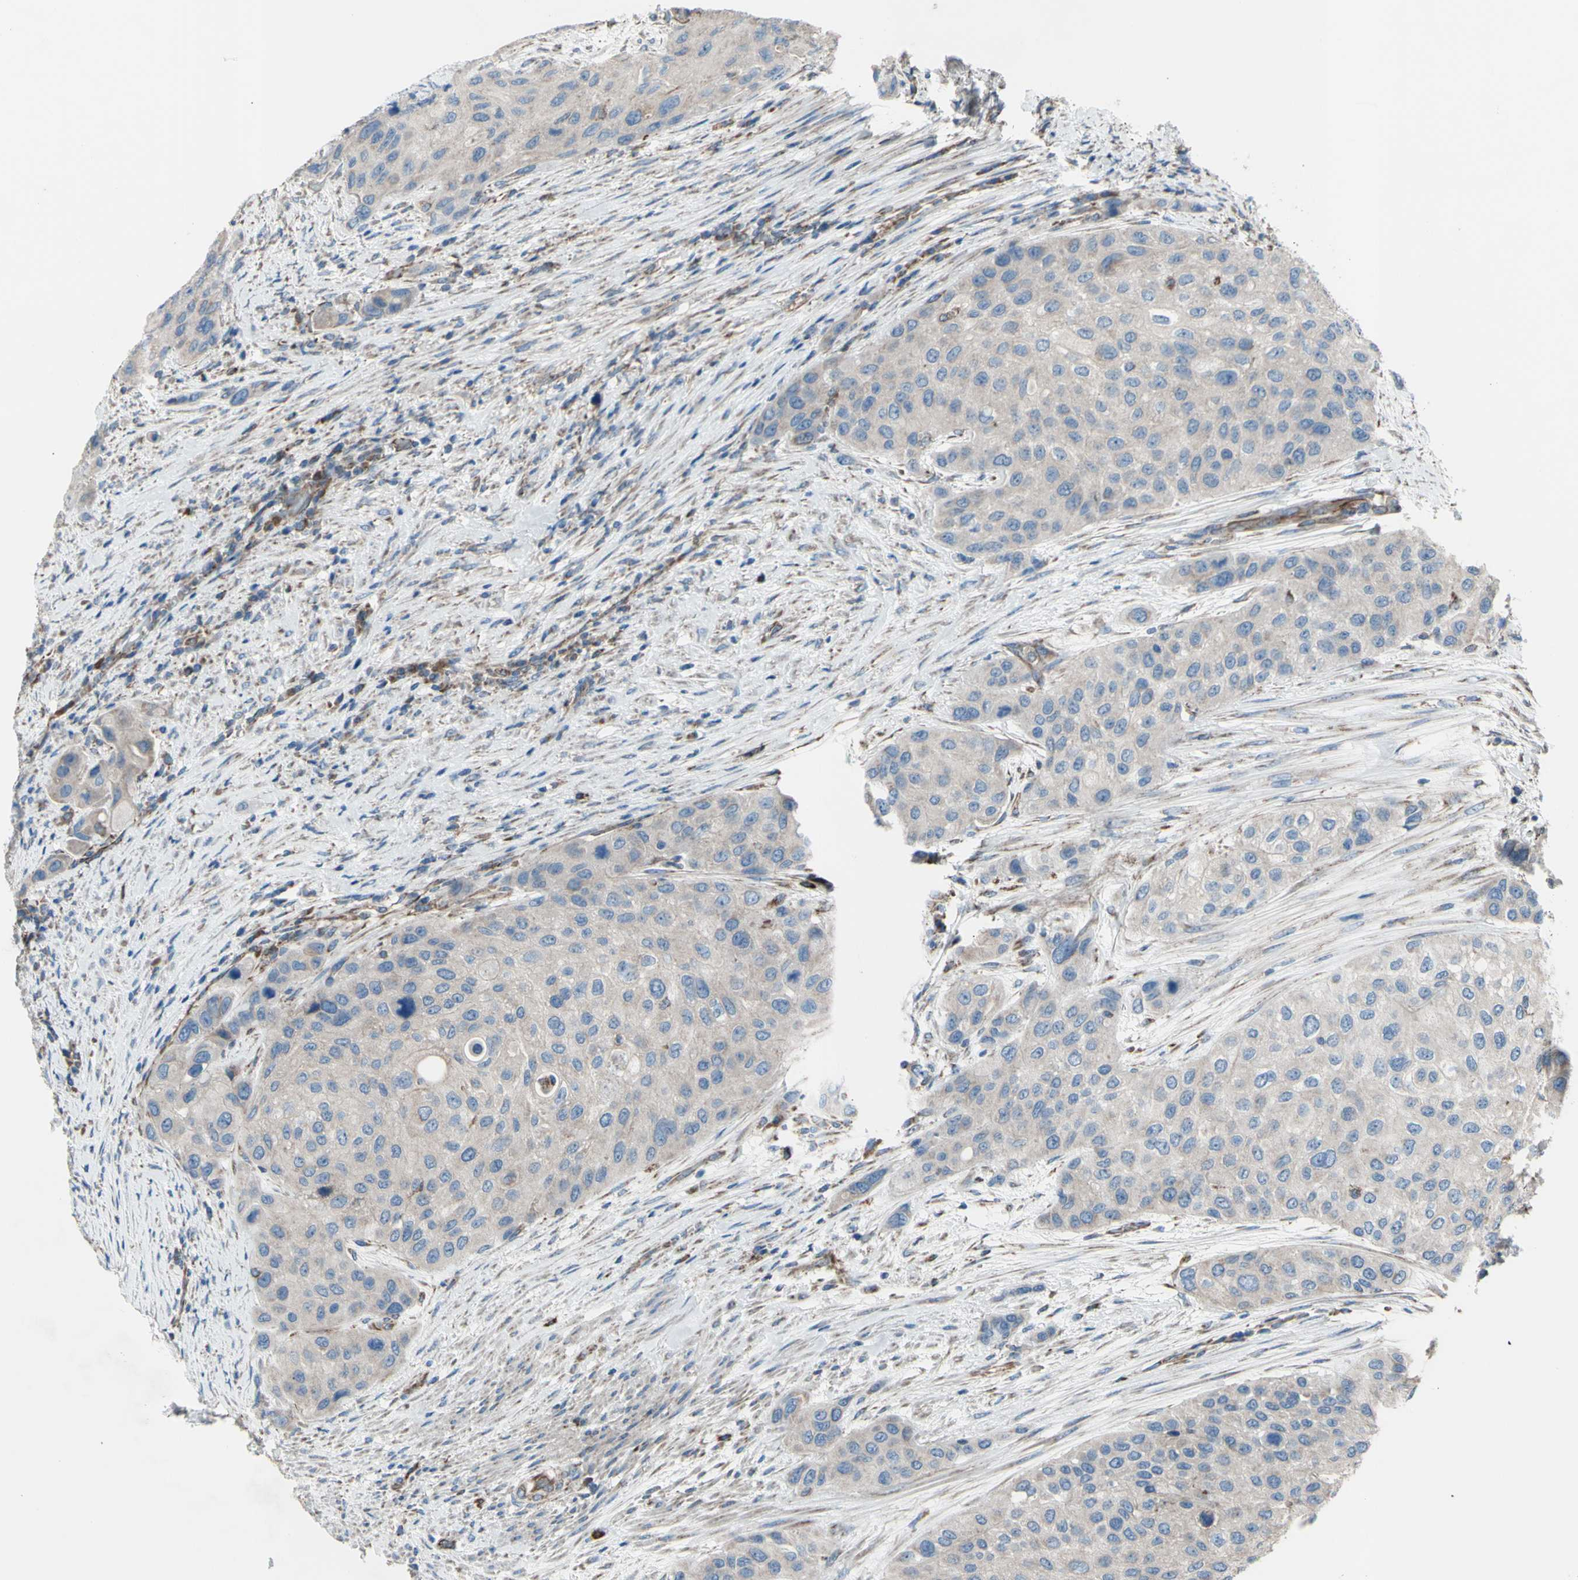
{"staining": {"intensity": "weak", "quantity": ">75%", "location": "cytoplasmic/membranous"}, "tissue": "urothelial cancer", "cell_type": "Tumor cells", "image_type": "cancer", "snomed": [{"axis": "morphology", "description": "Urothelial carcinoma, High grade"}, {"axis": "topography", "description": "Urinary bladder"}], "caption": "Urothelial carcinoma (high-grade) stained for a protein (brown) displays weak cytoplasmic/membranous positive expression in approximately >75% of tumor cells.", "gene": "EMC7", "patient": {"sex": "female", "age": 56}}